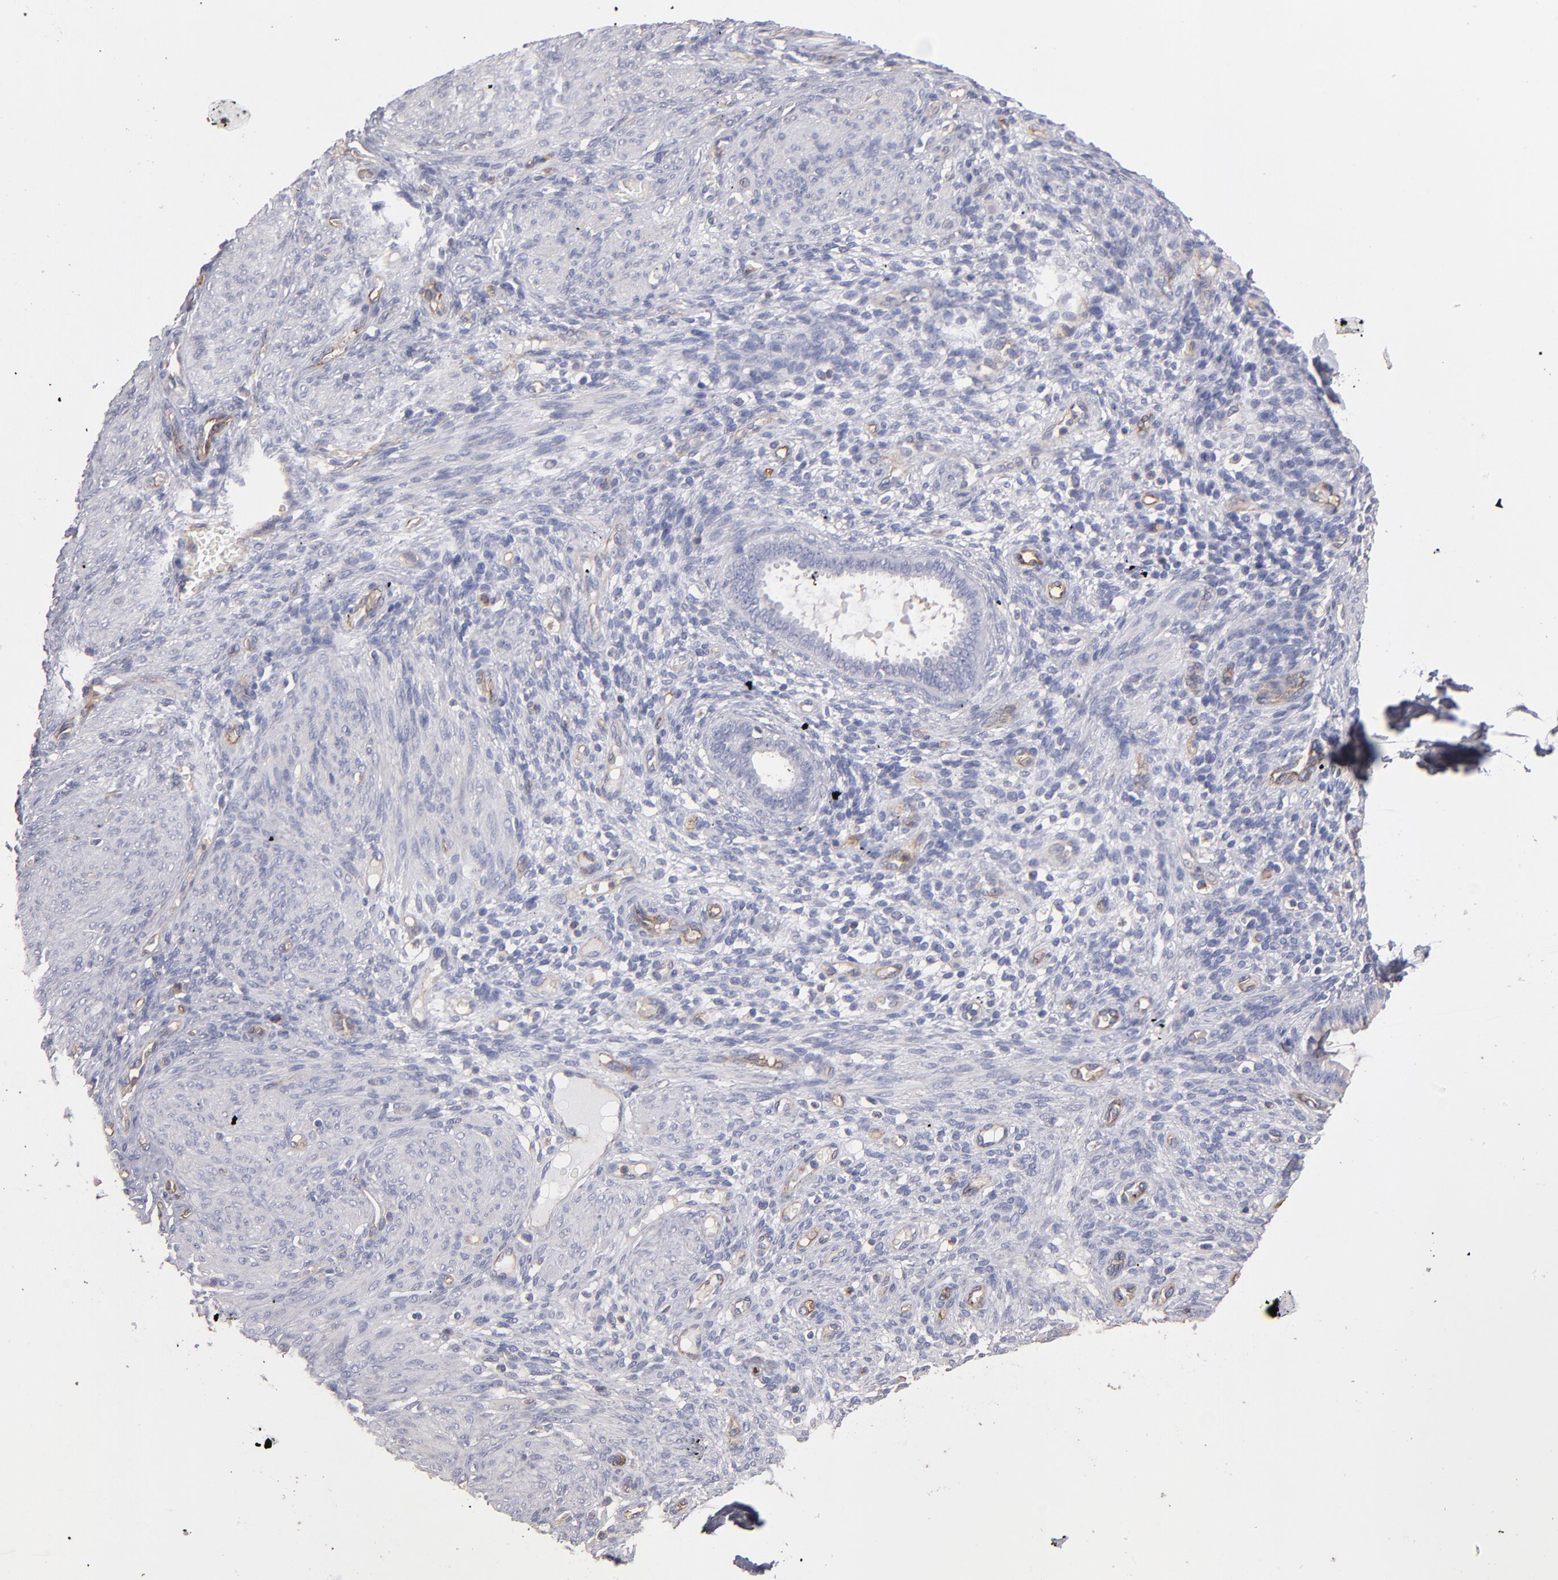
{"staining": {"intensity": "negative", "quantity": "none", "location": "none"}, "tissue": "endometrium", "cell_type": "Cells in endometrial stroma", "image_type": "normal", "snomed": [{"axis": "morphology", "description": "Normal tissue, NOS"}, {"axis": "topography", "description": "Endometrium"}], "caption": "This micrograph is of normal endometrium stained with immunohistochemistry to label a protein in brown with the nuclei are counter-stained blue. There is no positivity in cells in endometrial stroma. (IHC, brightfield microscopy, high magnification).", "gene": "ABCB1", "patient": {"sex": "female", "age": 72}}